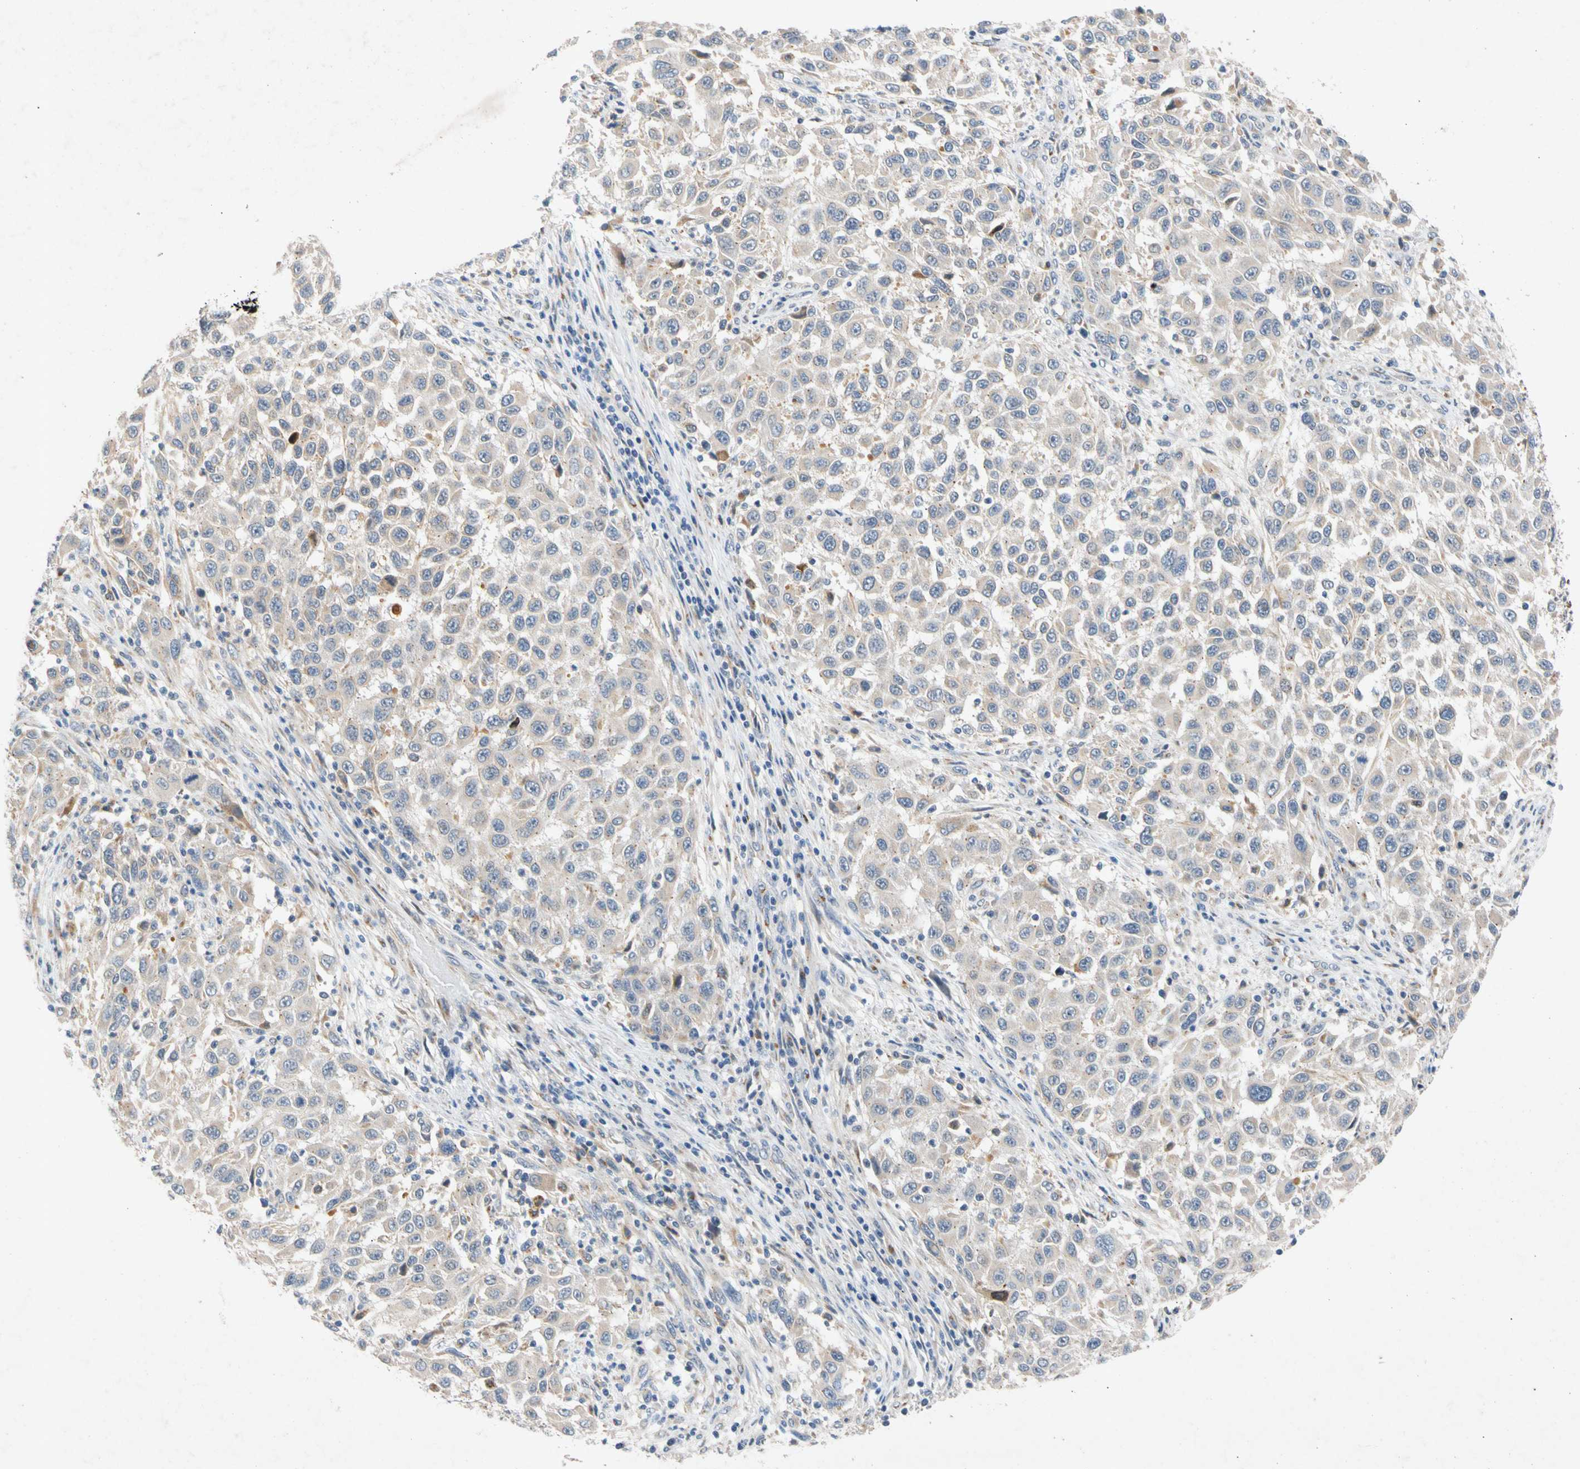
{"staining": {"intensity": "negative", "quantity": "none", "location": "none"}, "tissue": "melanoma", "cell_type": "Tumor cells", "image_type": "cancer", "snomed": [{"axis": "morphology", "description": "Malignant melanoma, Metastatic site"}, {"axis": "topography", "description": "Lymph node"}], "caption": "Photomicrograph shows no significant protein positivity in tumor cells of melanoma.", "gene": "GASK1B", "patient": {"sex": "male", "age": 61}}